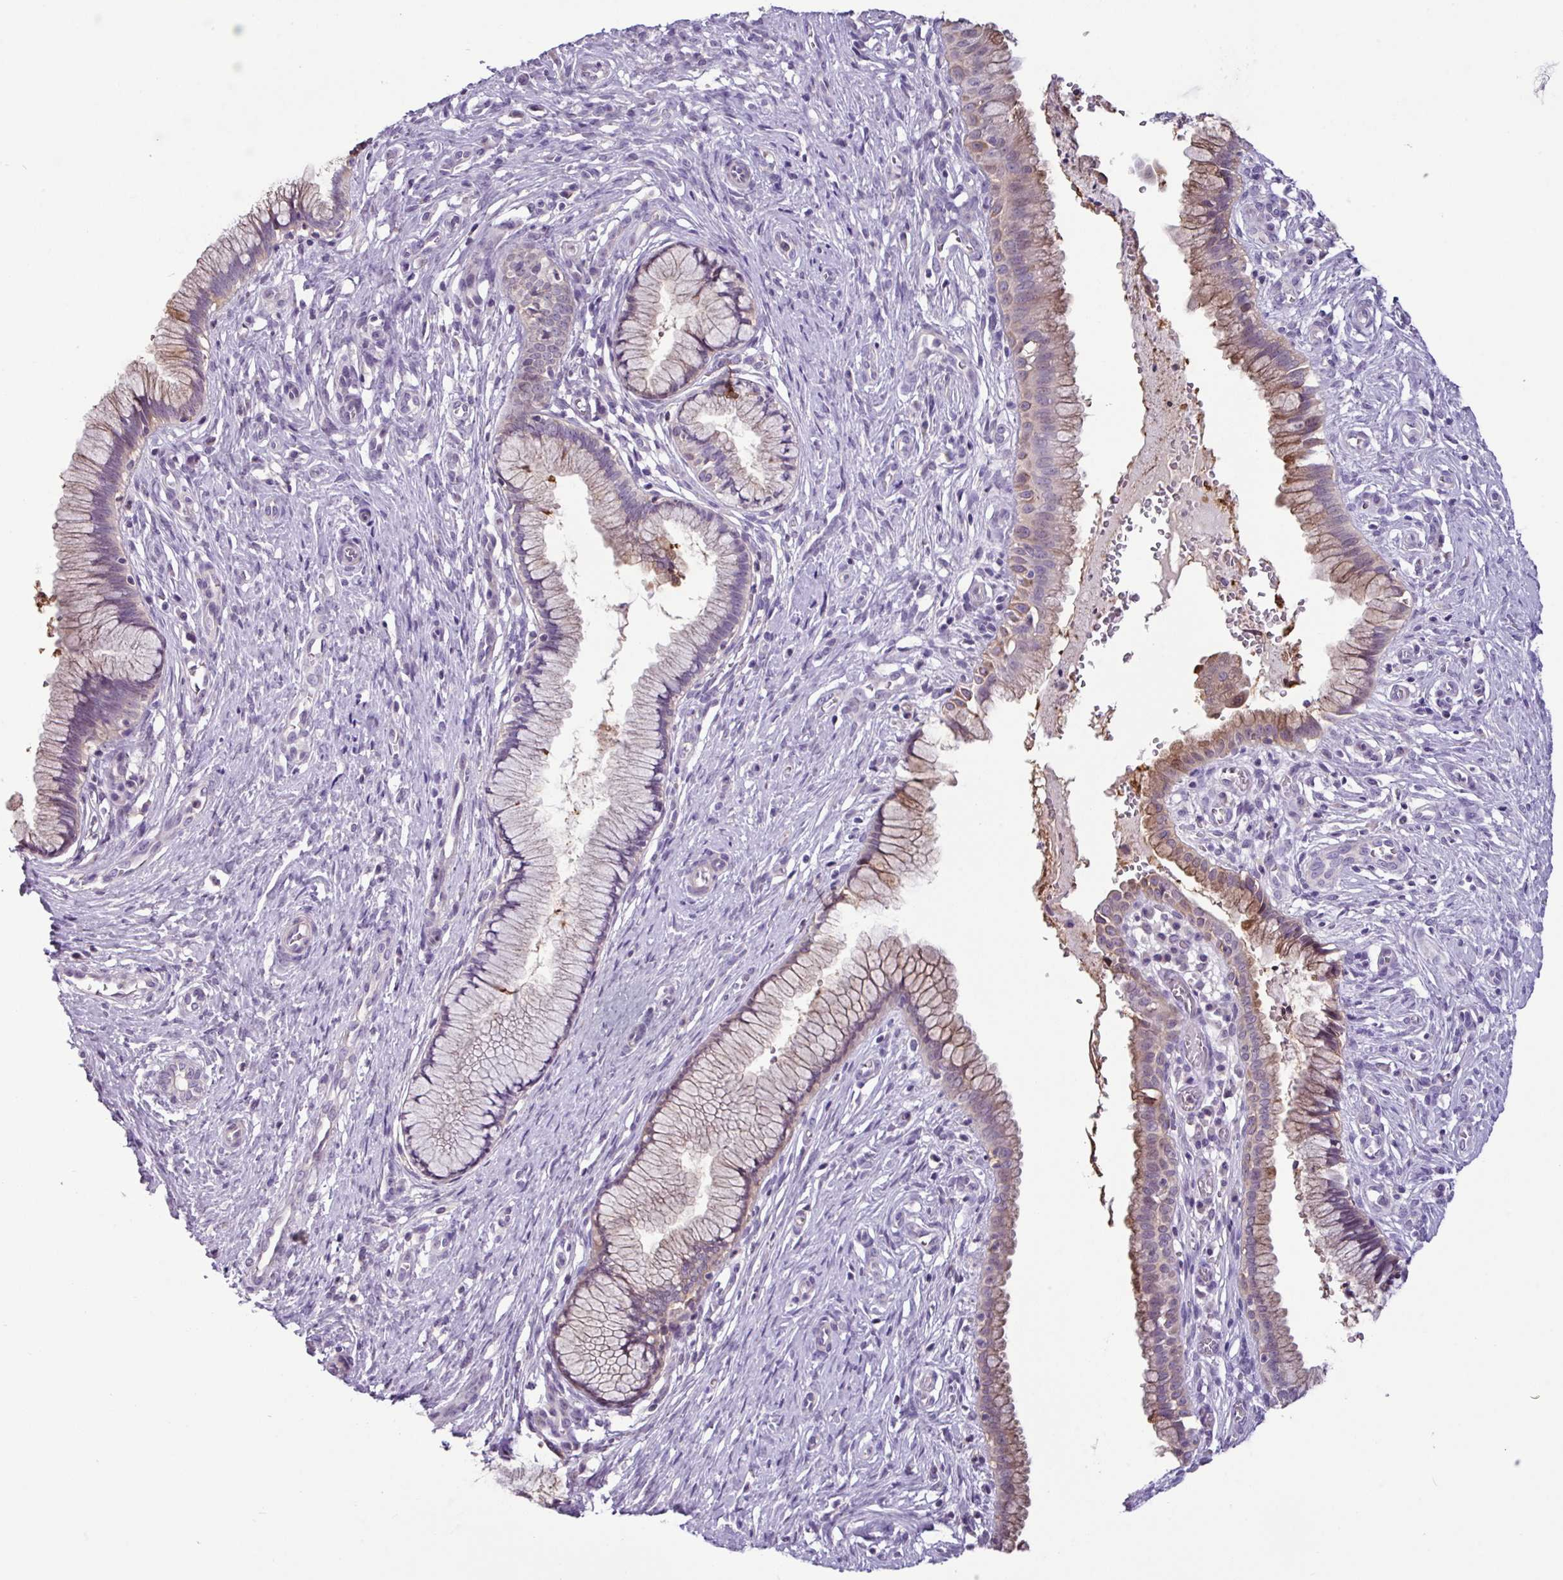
{"staining": {"intensity": "moderate", "quantity": "25%-75%", "location": "cytoplasmic/membranous"}, "tissue": "cervix", "cell_type": "Glandular cells", "image_type": "normal", "snomed": [{"axis": "morphology", "description": "Normal tissue, NOS"}, {"axis": "topography", "description": "Cervix"}], "caption": "Cervix stained with a brown dye shows moderate cytoplasmic/membranous positive staining in about 25%-75% of glandular cells.", "gene": "PNLDC1", "patient": {"sex": "female", "age": 36}}